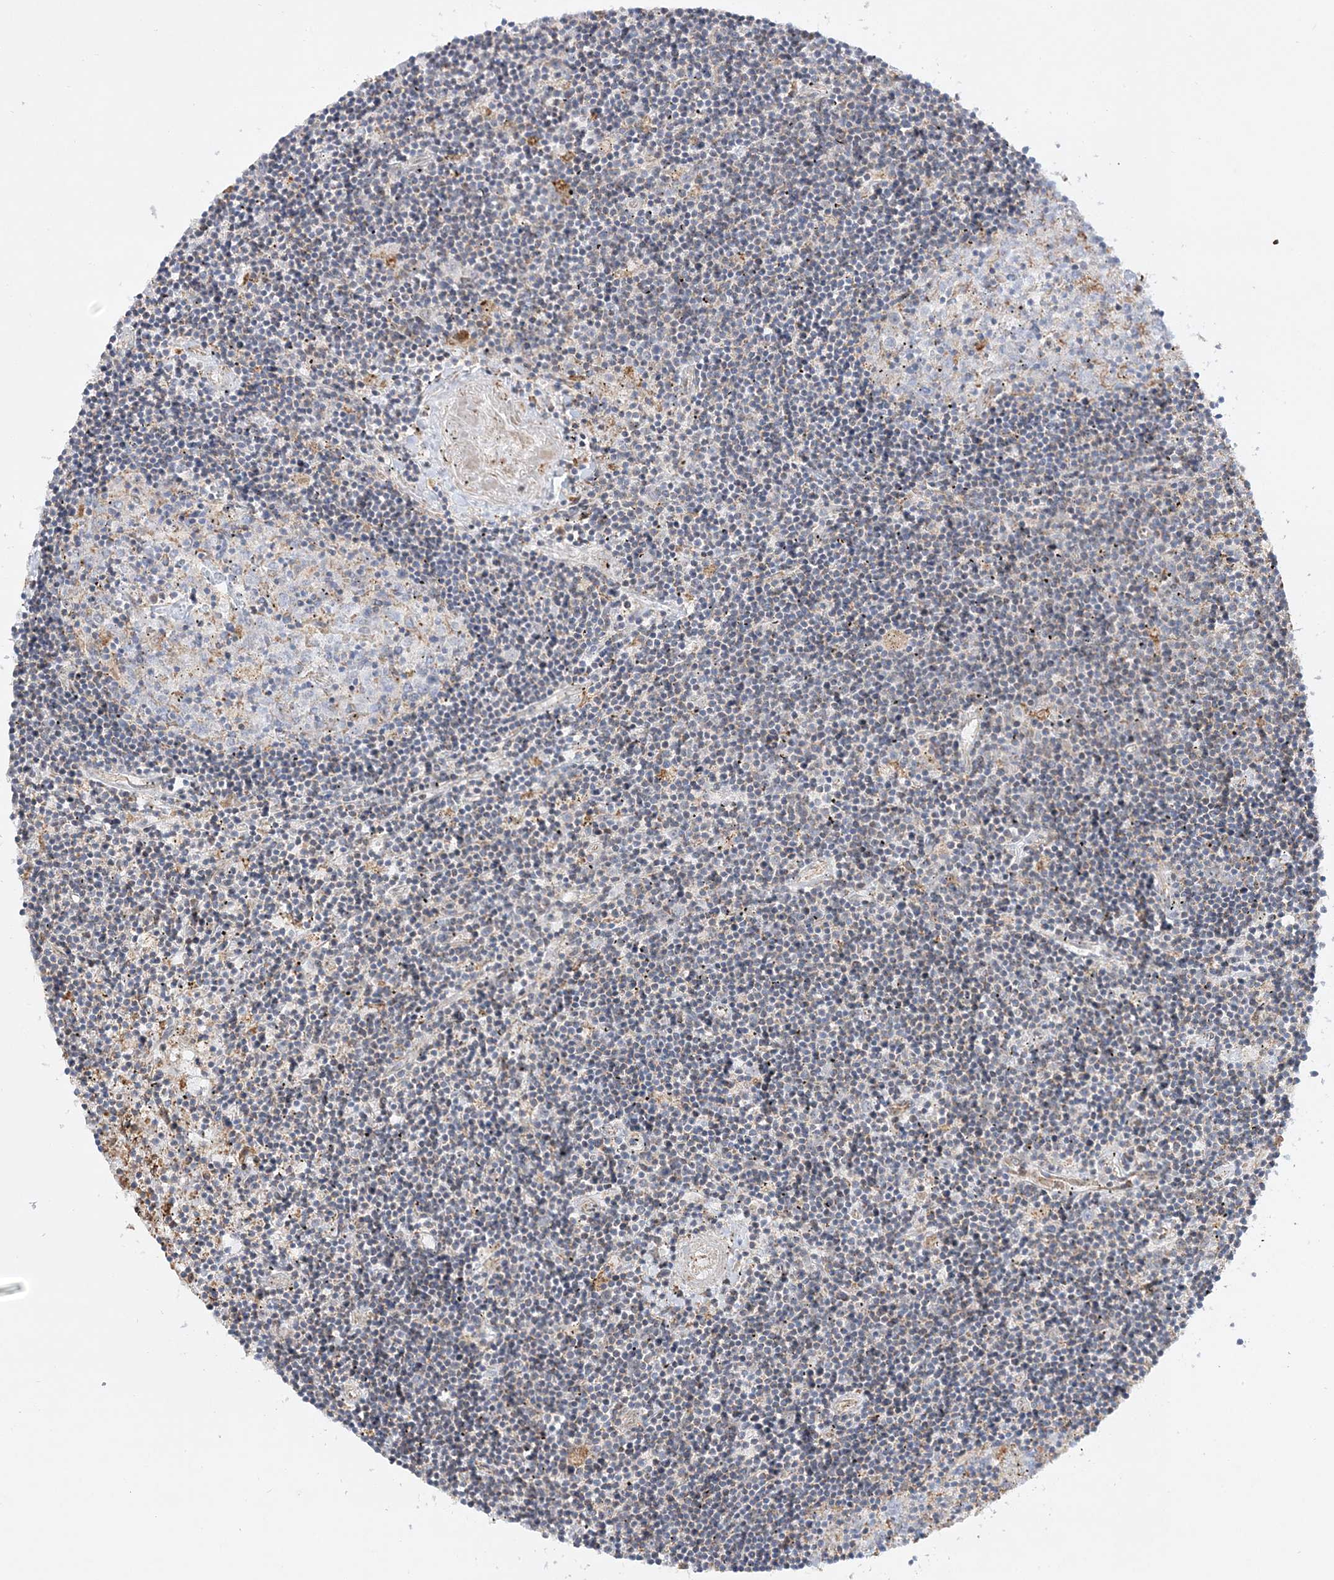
{"staining": {"intensity": "negative", "quantity": "none", "location": "none"}, "tissue": "lymphoma", "cell_type": "Tumor cells", "image_type": "cancer", "snomed": [{"axis": "morphology", "description": "Malignant lymphoma, non-Hodgkin's type, Low grade"}, {"axis": "topography", "description": "Spleen"}], "caption": "High power microscopy histopathology image of an immunohistochemistry image of low-grade malignant lymphoma, non-Hodgkin's type, revealing no significant expression in tumor cells.", "gene": "ZFYVE16", "patient": {"sex": "male", "age": 76}}